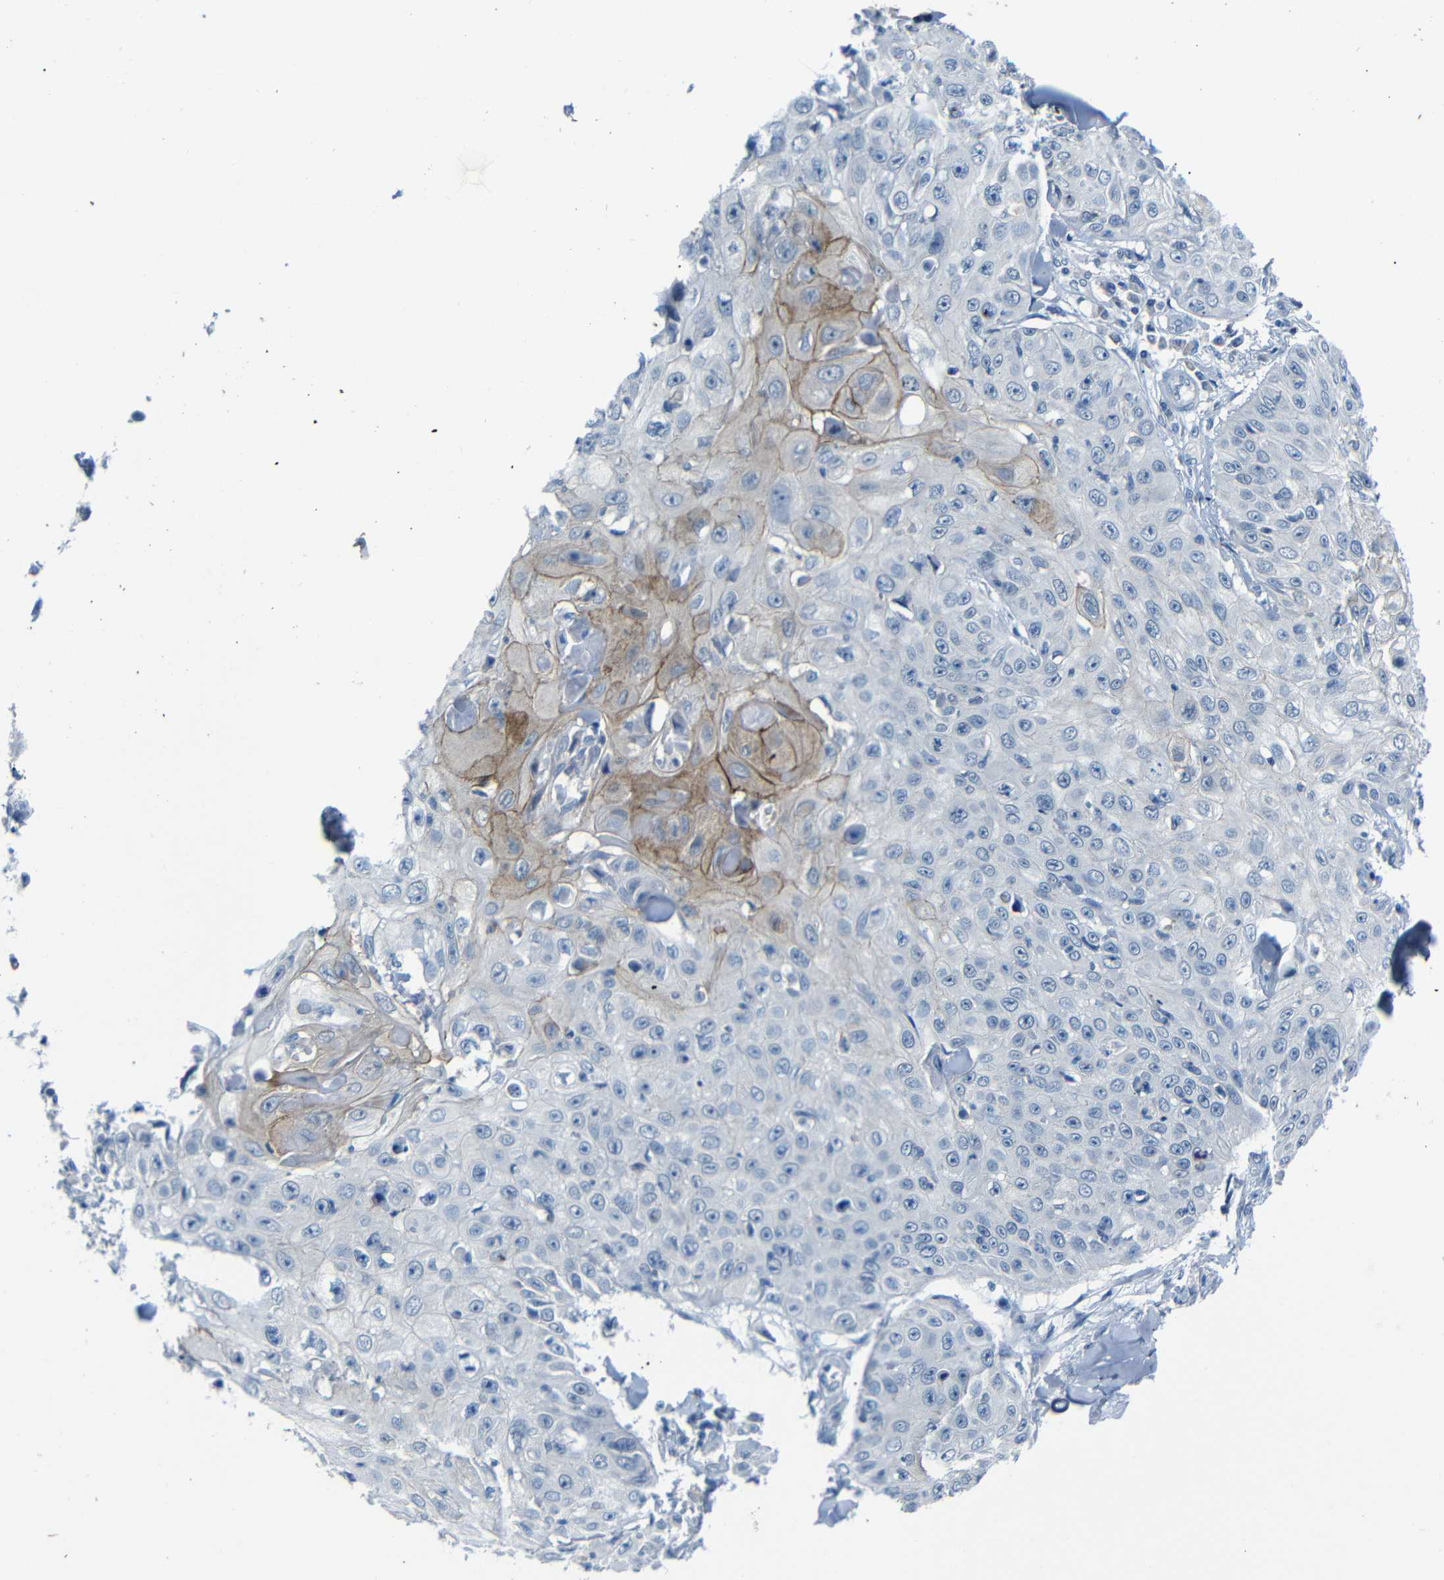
{"staining": {"intensity": "moderate", "quantity": "<25%", "location": "cytoplasmic/membranous"}, "tissue": "skin cancer", "cell_type": "Tumor cells", "image_type": "cancer", "snomed": [{"axis": "morphology", "description": "Squamous cell carcinoma, NOS"}, {"axis": "topography", "description": "Skin"}], "caption": "Immunohistochemistry (IHC) of skin squamous cell carcinoma shows low levels of moderate cytoplasmic/membranous positivity in about <25% of tumor cells. (DAB (3,3'-diaminobenzidine) IHC, brown staining for protein, blue staining for nuclei).", "gene": "ANK3", "patient": {"sex": "male", "age": 86}}